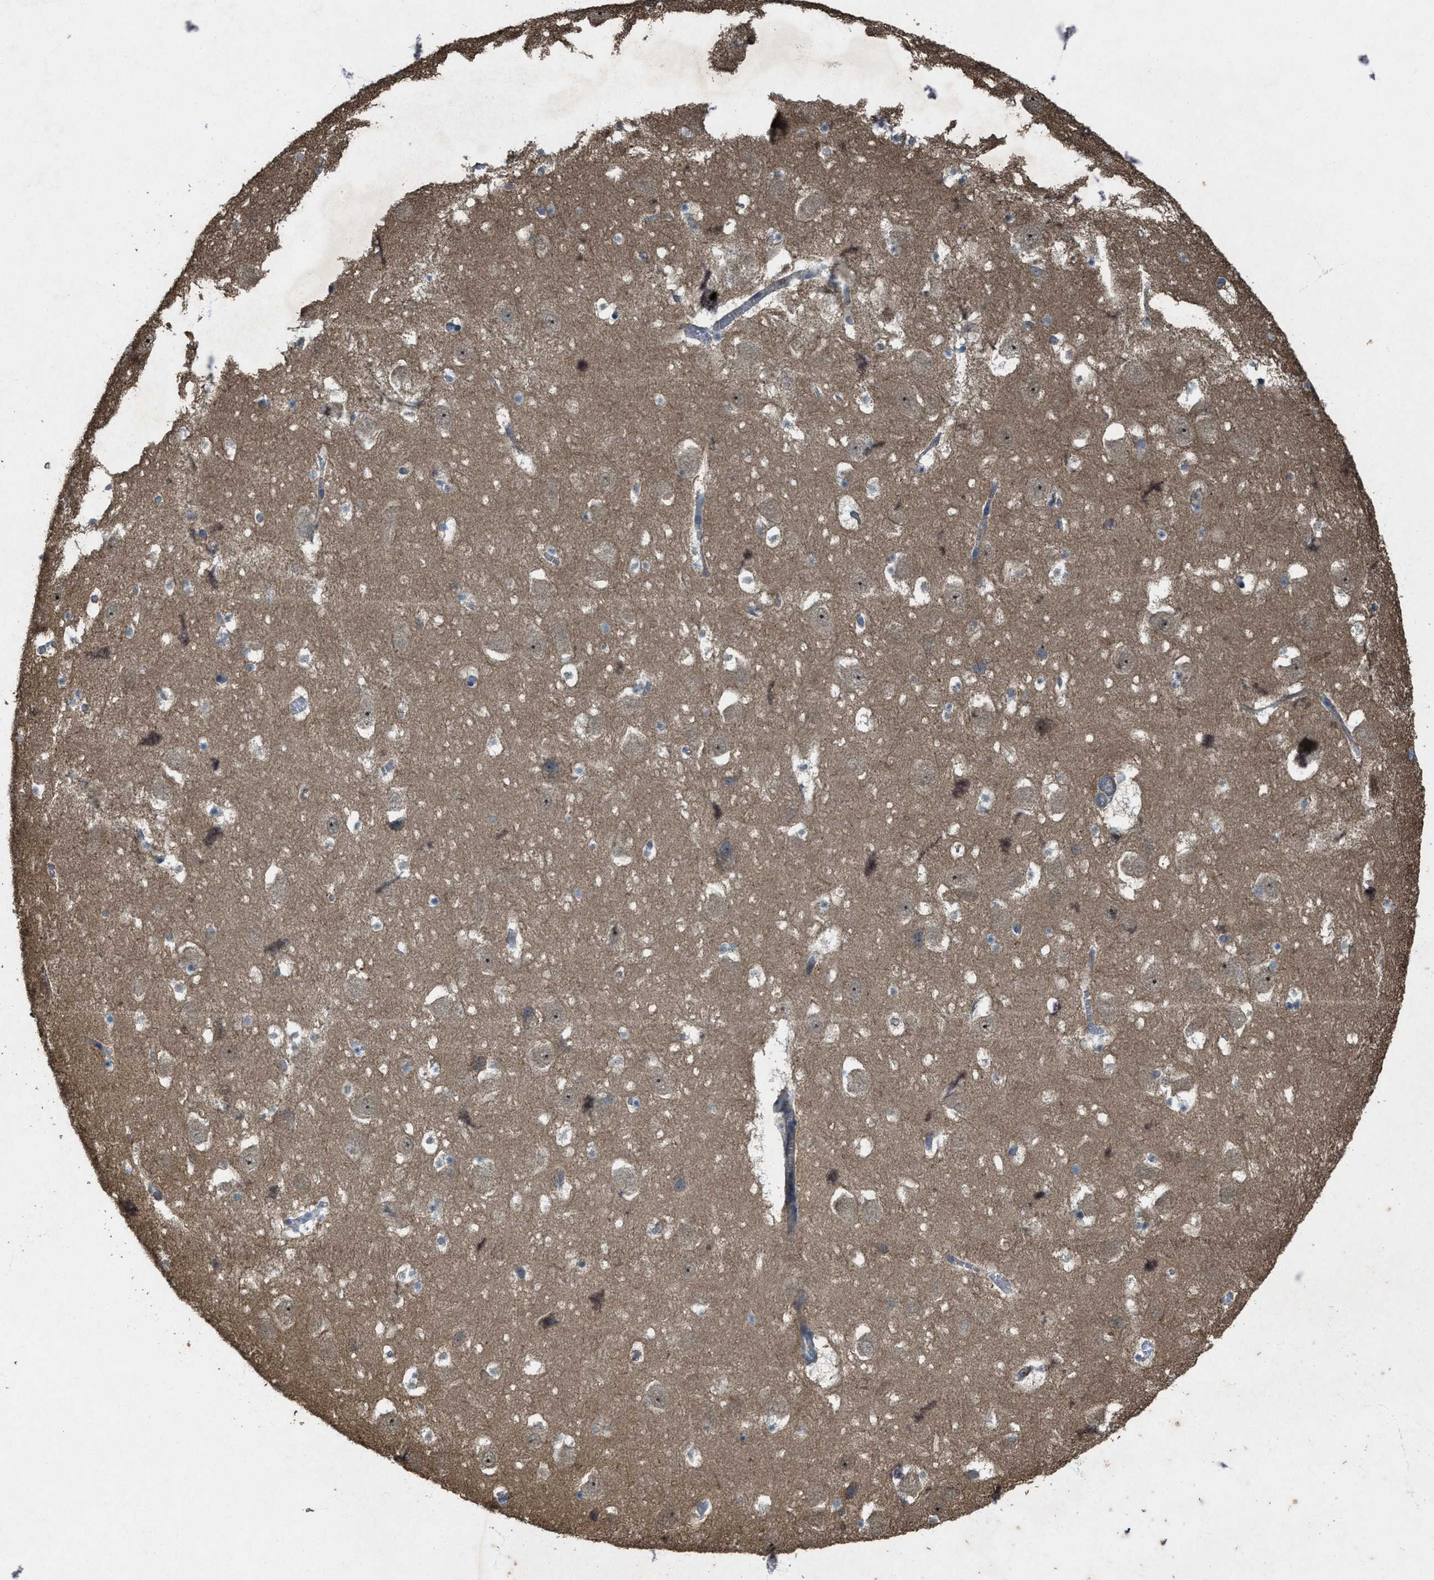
{"staining": {"intensity": "weak", "quantity": "<25%", "location": "cytoplasmic/membranous"}, "tissue": "hippocampus", "cell_type": "Glial cells", "image_type": "normal", "snomed": [{"axis": "morphology", "description": "Normal tissue, NOS"}, {"axis": "topography", "description": "Hippocampus"}], "caption": "Micrograph shows no protein positivity in glial cells of benign hippocampus. (Brightfield microscopy of DAB (3,3'-diaminobenzidine) immunohistochemistry at high magnification).", "gene": "PDP2", "patient": {"sex": "male", "age": 45}}